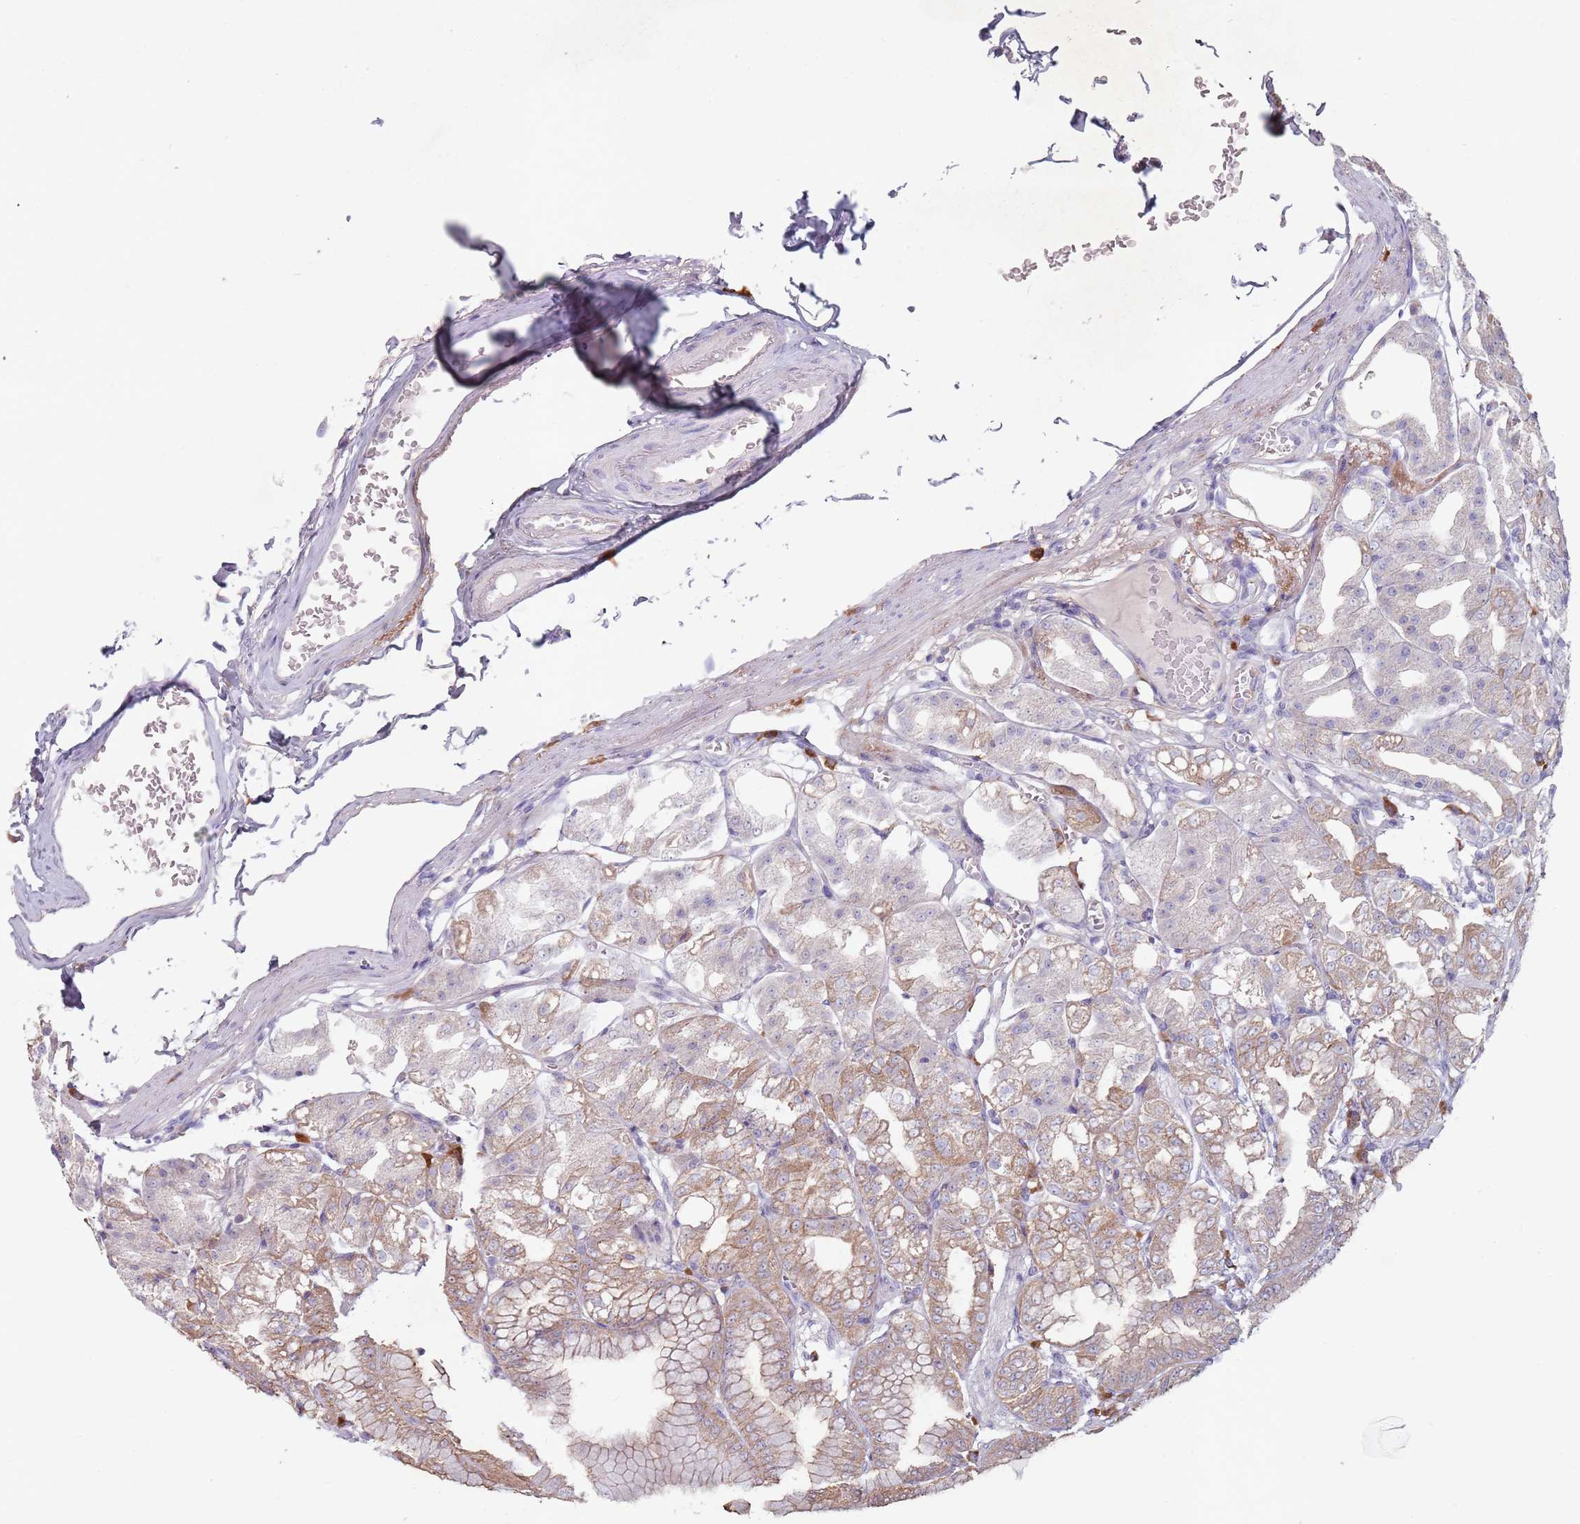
{"staining": {"intensity": "moderate", "quantity": "25%-75%", "location": "cytoplasmic/membranous"}, "tissue": "stomach", "cell_type": "Glandular cells", "image_type": "normal", "snomed": [{"axis": "morphology", "description": "Normal tissue, NOS"}, {"axis": "topography", "description": "Stomach, lower"}], "caption": "Protein expression analysis of unremarkable human stomach reveals moderate cytoplasmic/membranous expression in approximately 25%-75% of glandular cells. Using DAB (brown) and hematoxylin (blue) stains, captured at high magnification using brightfield microscopy.", "gene": "STYK1", "patient": {"sex": "male", "age": 71}}